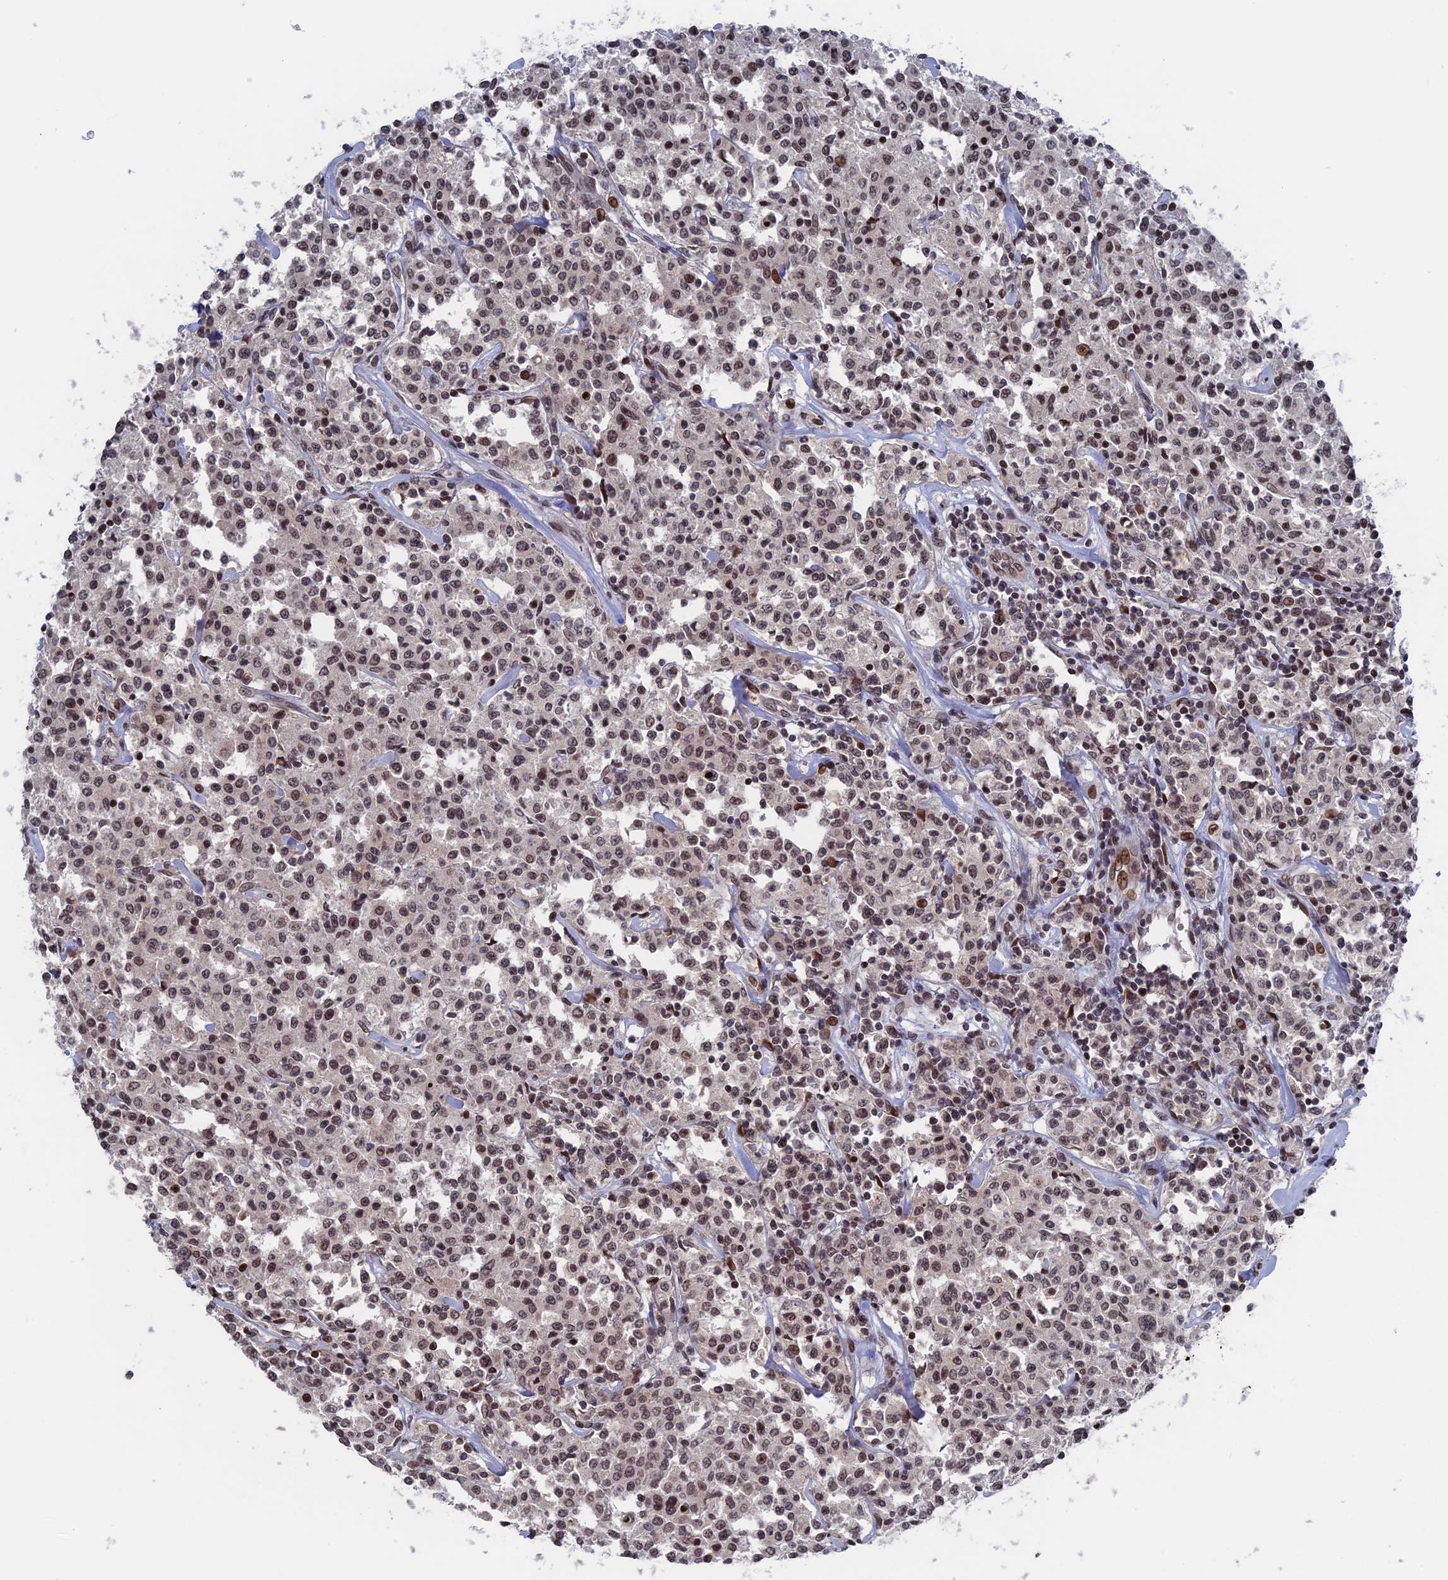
{"staining": {"intensity": "moderate", "quantity": ">75%", "location": "nuclear"}, "tissue": "lymphoma", "cell_type": "Tumor cells", "image_type": "cancer", "snomed": [{"axis": "morphology", "description": "Malignant lymphoma, non-Hodgkin's type, Low grade"}, {"axis": "topography", "description": "Small intestine"}], "caption": "Human lymphoma stained with a protein marker displays moderate staining in tumor cells.", "gene": "NR2C2AP", "patient": {"sex": "female", "age": 59}}